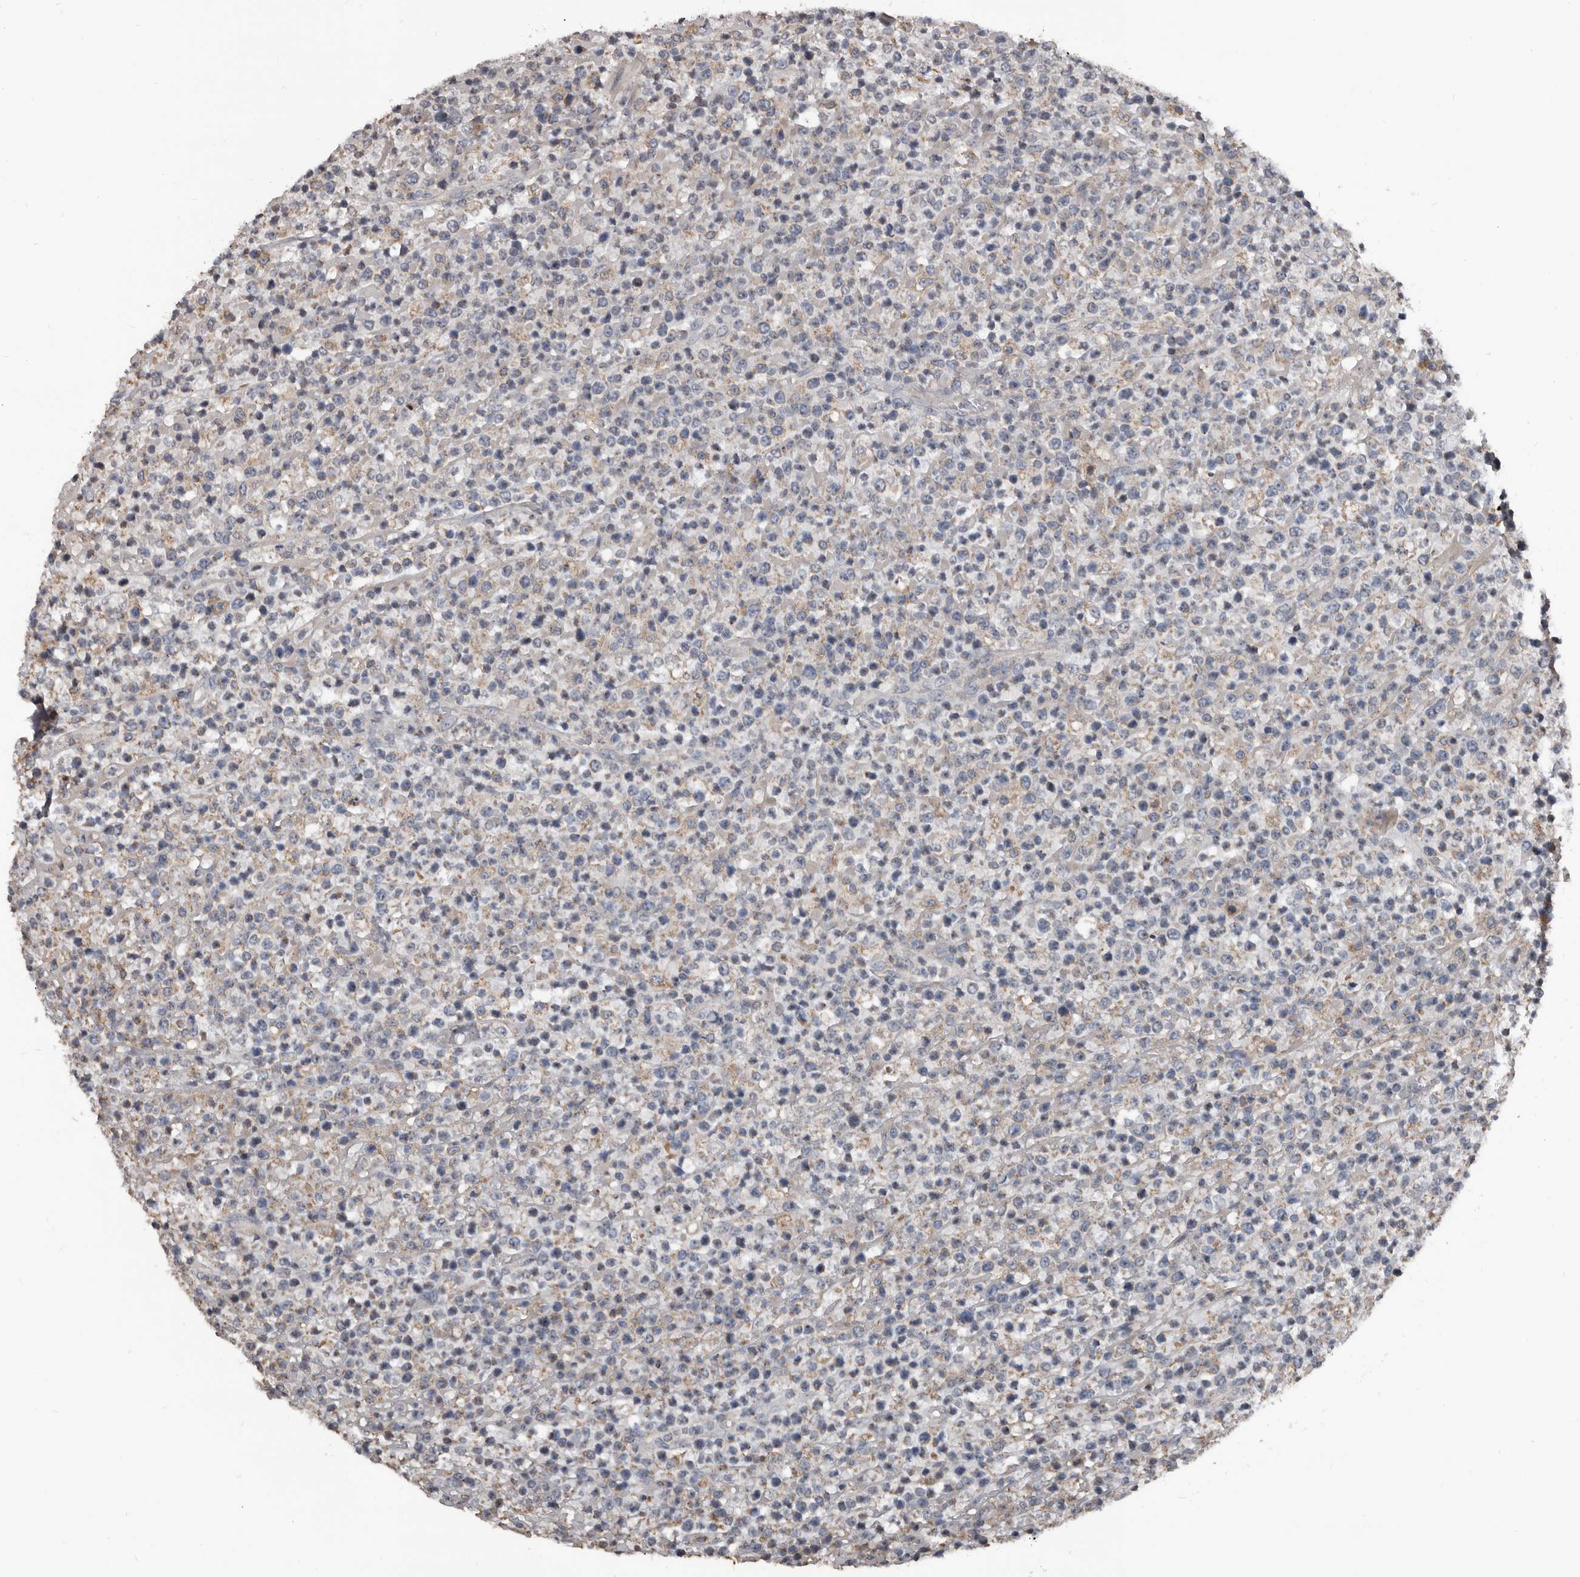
{"staining": {"intensity": "weak", "quantity": "25%-75%", "location": "cytoplasmic/membranous"}, "tissue": "lymphoma", "cell_type": "Tumor cells", "image_type": "cancer", "snomed": [{"axis": "morphology", "description": "Malignant lymphoma, non-Hodgkin's type, High grade"}, {"axis": "topography", "description": "Colon"}], "caption": "Lymphoma was stained to show a protein in brown. There is low levels of weak cytoplasmic/membranous expression in approximately 25%-75% of tumor cells. Using DAB (brown) and hematoxylin (blue) stains, captured at high magnification using brightfield microscopy.", "gene": "GREB1", "patient": {"sex": "female", "age": 53}}